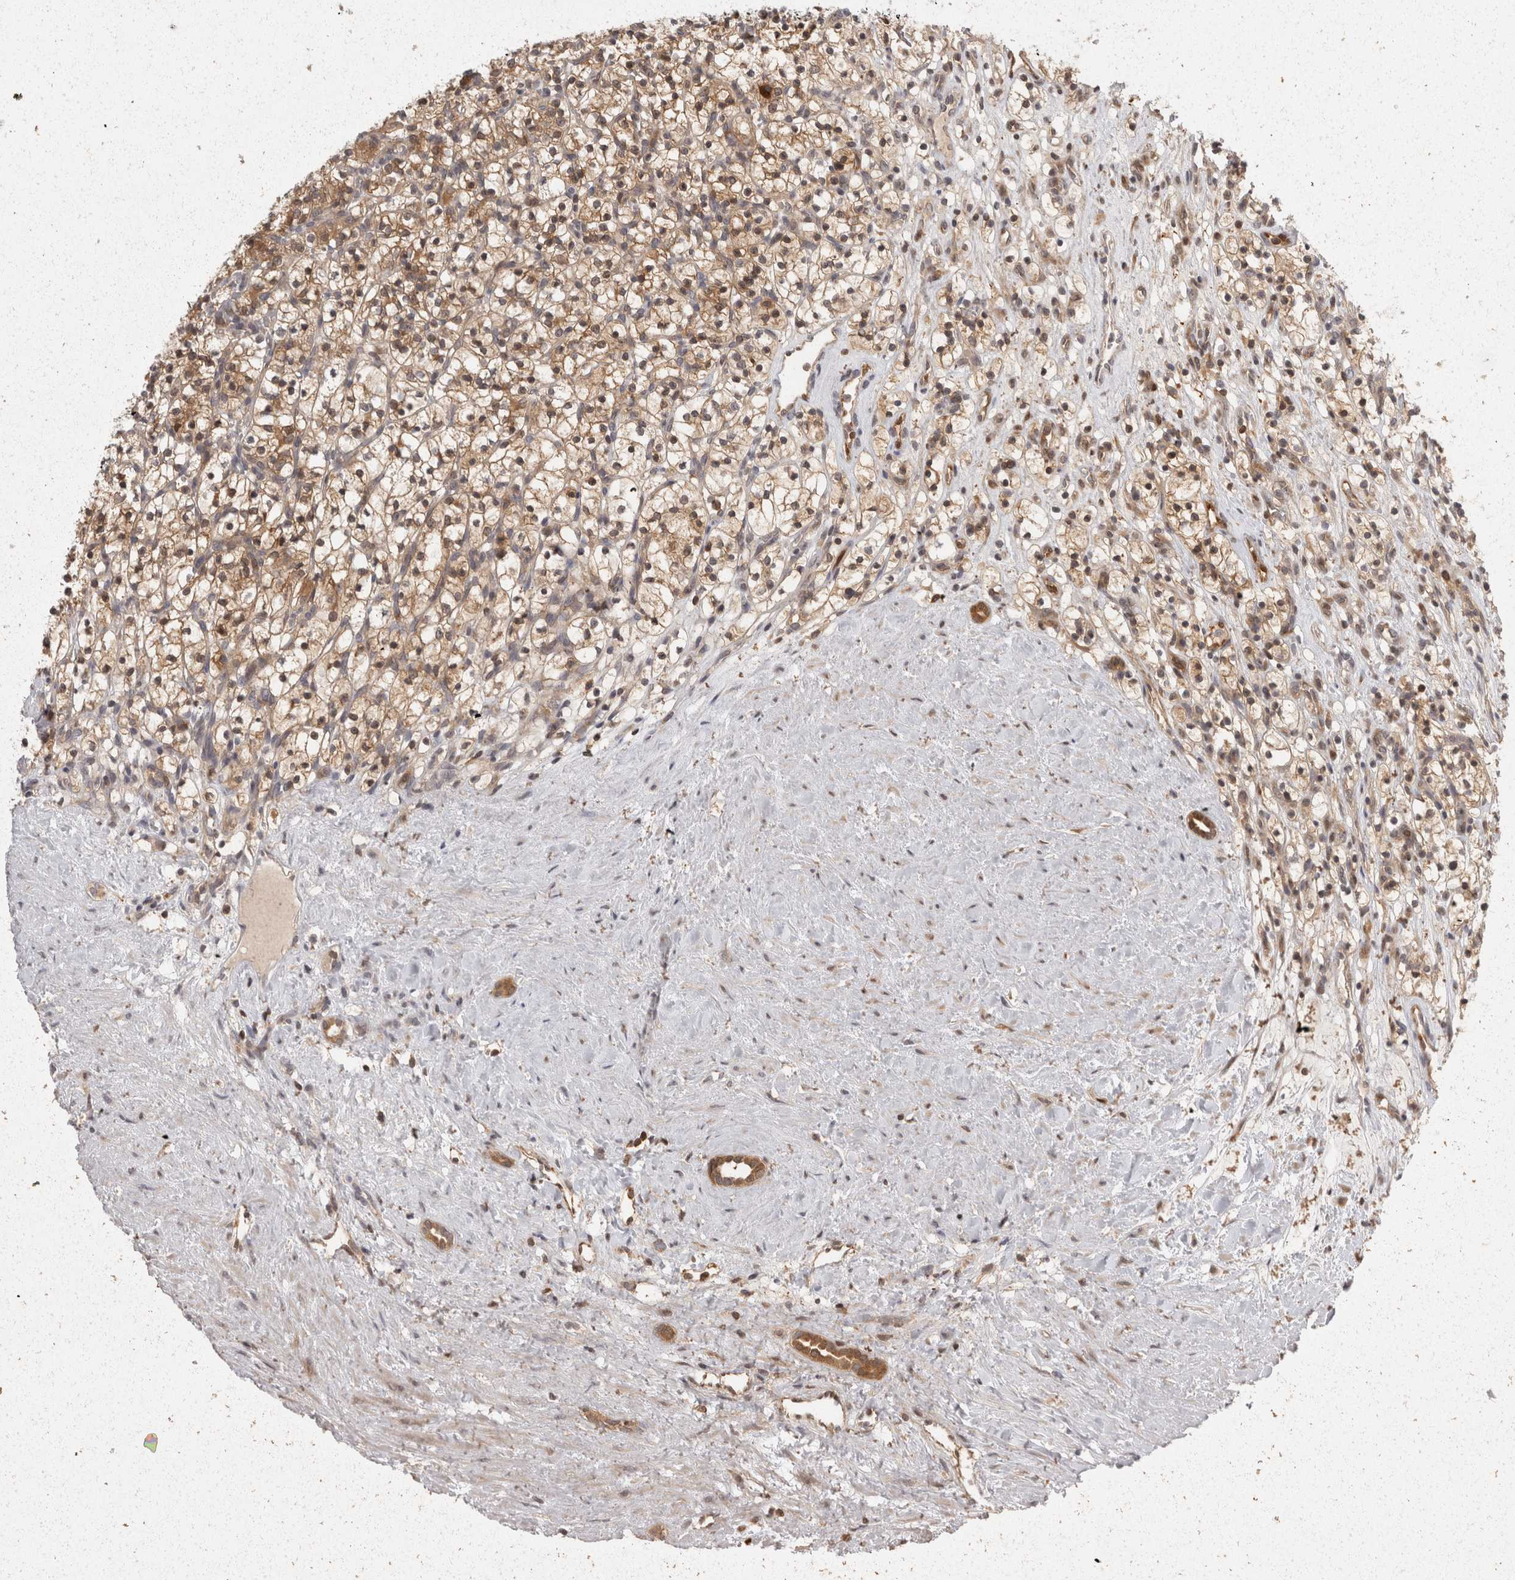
{"staining": {"intensity": "weak", "quantity": ">75%", "location": "cytoplasmic/membranous"}, "tissue": "renal cancer", "cell_type": "Tumor cells", "image_type": "cancer", "snomed": [{"axis": "morphology", "description": "Adenocarcinoma, NOS"}, {"axis": "topography", "description": "Kidney"}], "caption": "This histopathology image displays immunohistochemistry (IHC) staining of human renal cancer (adenocarcinoma), with low weak cytoplasmic/membranous expression in approximately >75% of tumor cells.", "gene": "ACAT2", "patient": {"sex": "female", "age": 57}}